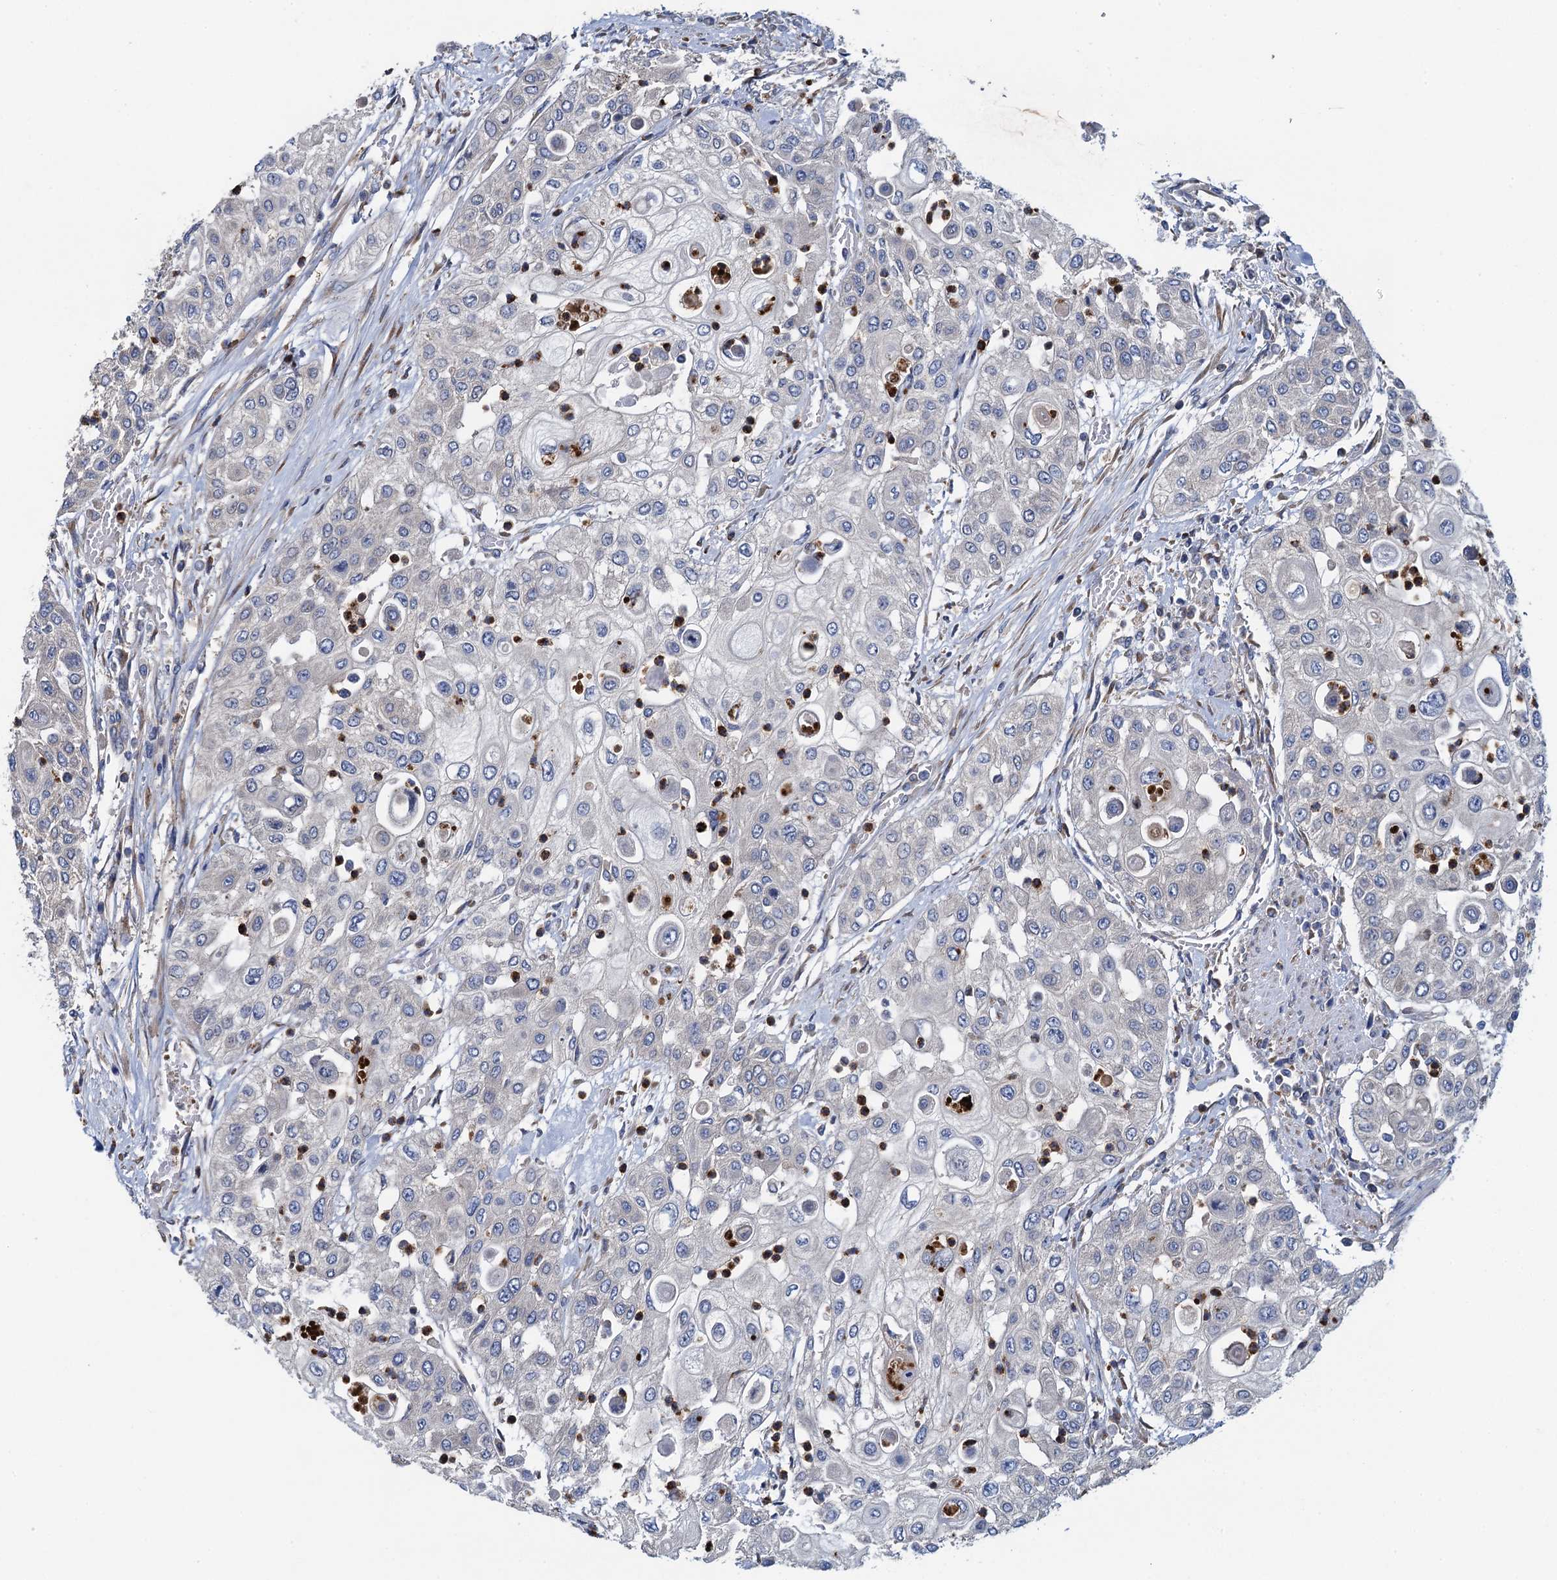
{"staining": {"intensity": "weak", "quantity": "<25%", "location": "cytoplasmic/membranous"}, "tissue": "urothelial cancer", "cell_type": "Tumor cells", "image_type": "cancer", "snomed": [{"axis": "morphology", "description": "Urothelial carcinoma, High grade"}, {"axis": "topography", "description": "Urinary bladder"}], "caption": "DAB immunohistochemical staining of human urothelial cancer reveals no significant positivity in tumor cells. The staining was performed using DAB to visualize the protein expression in brown, while the nuclei were stained in blue with hematoxylin (Magnification: 20x).", "gene": "ADCY9", "patient": {"sex": "female", "age": 79}}